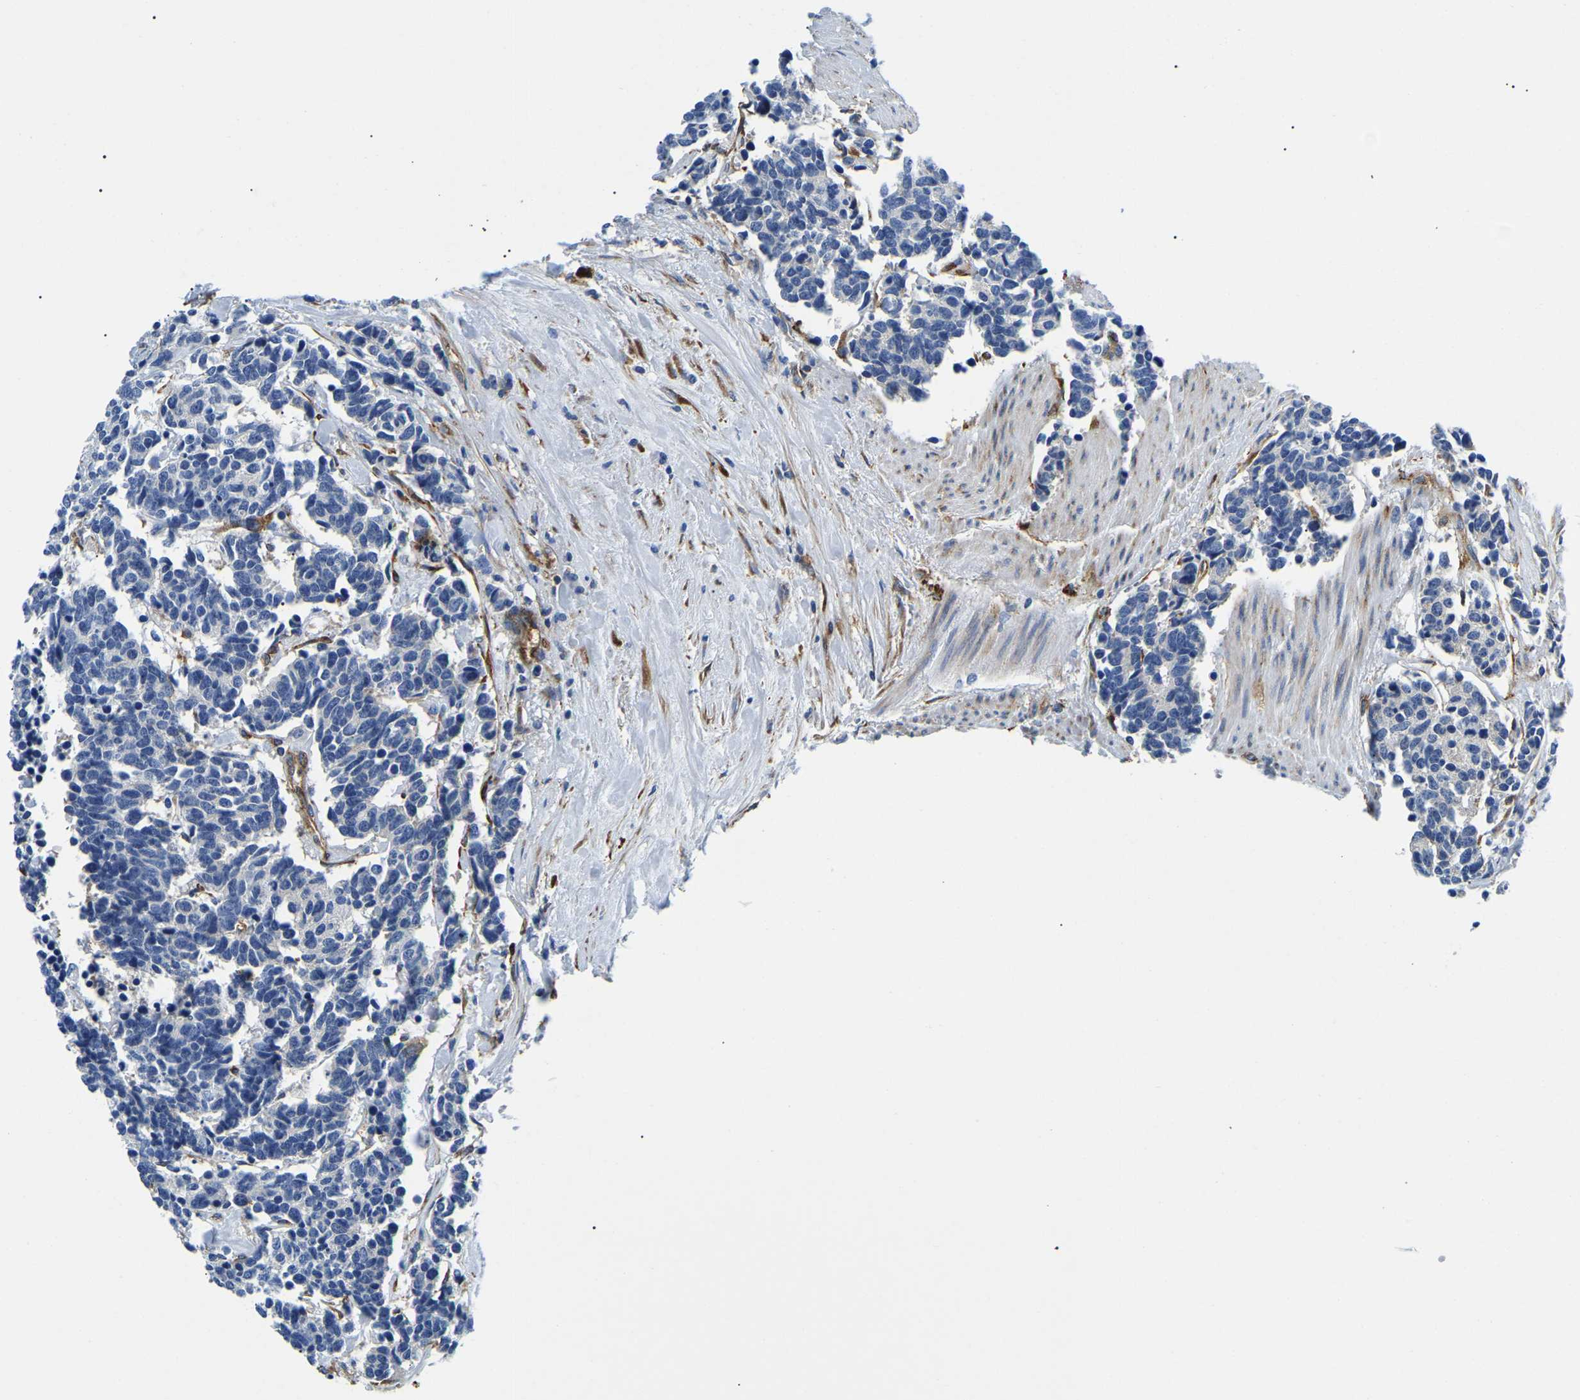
{"staining": {"intensity": "negative", "quantity": "none", "location": "none"}, "tissue": "carcinoid", "cell_type": "Tumor cells", "image_type": "cancer", "snomed": [{"axis": "morphology", "description": "Carcinoma, NOS"}, {"axis": "morphology", "description": "Carcinoid, malignant, NOS"}, {"axis": "topography", "description": "Urinary bladder"}], "caption": "Tumor cells are negative for protein expression in human carcinoid.", "gene": "DUSP8", "patient": {"sex": "male", "age": 57}}